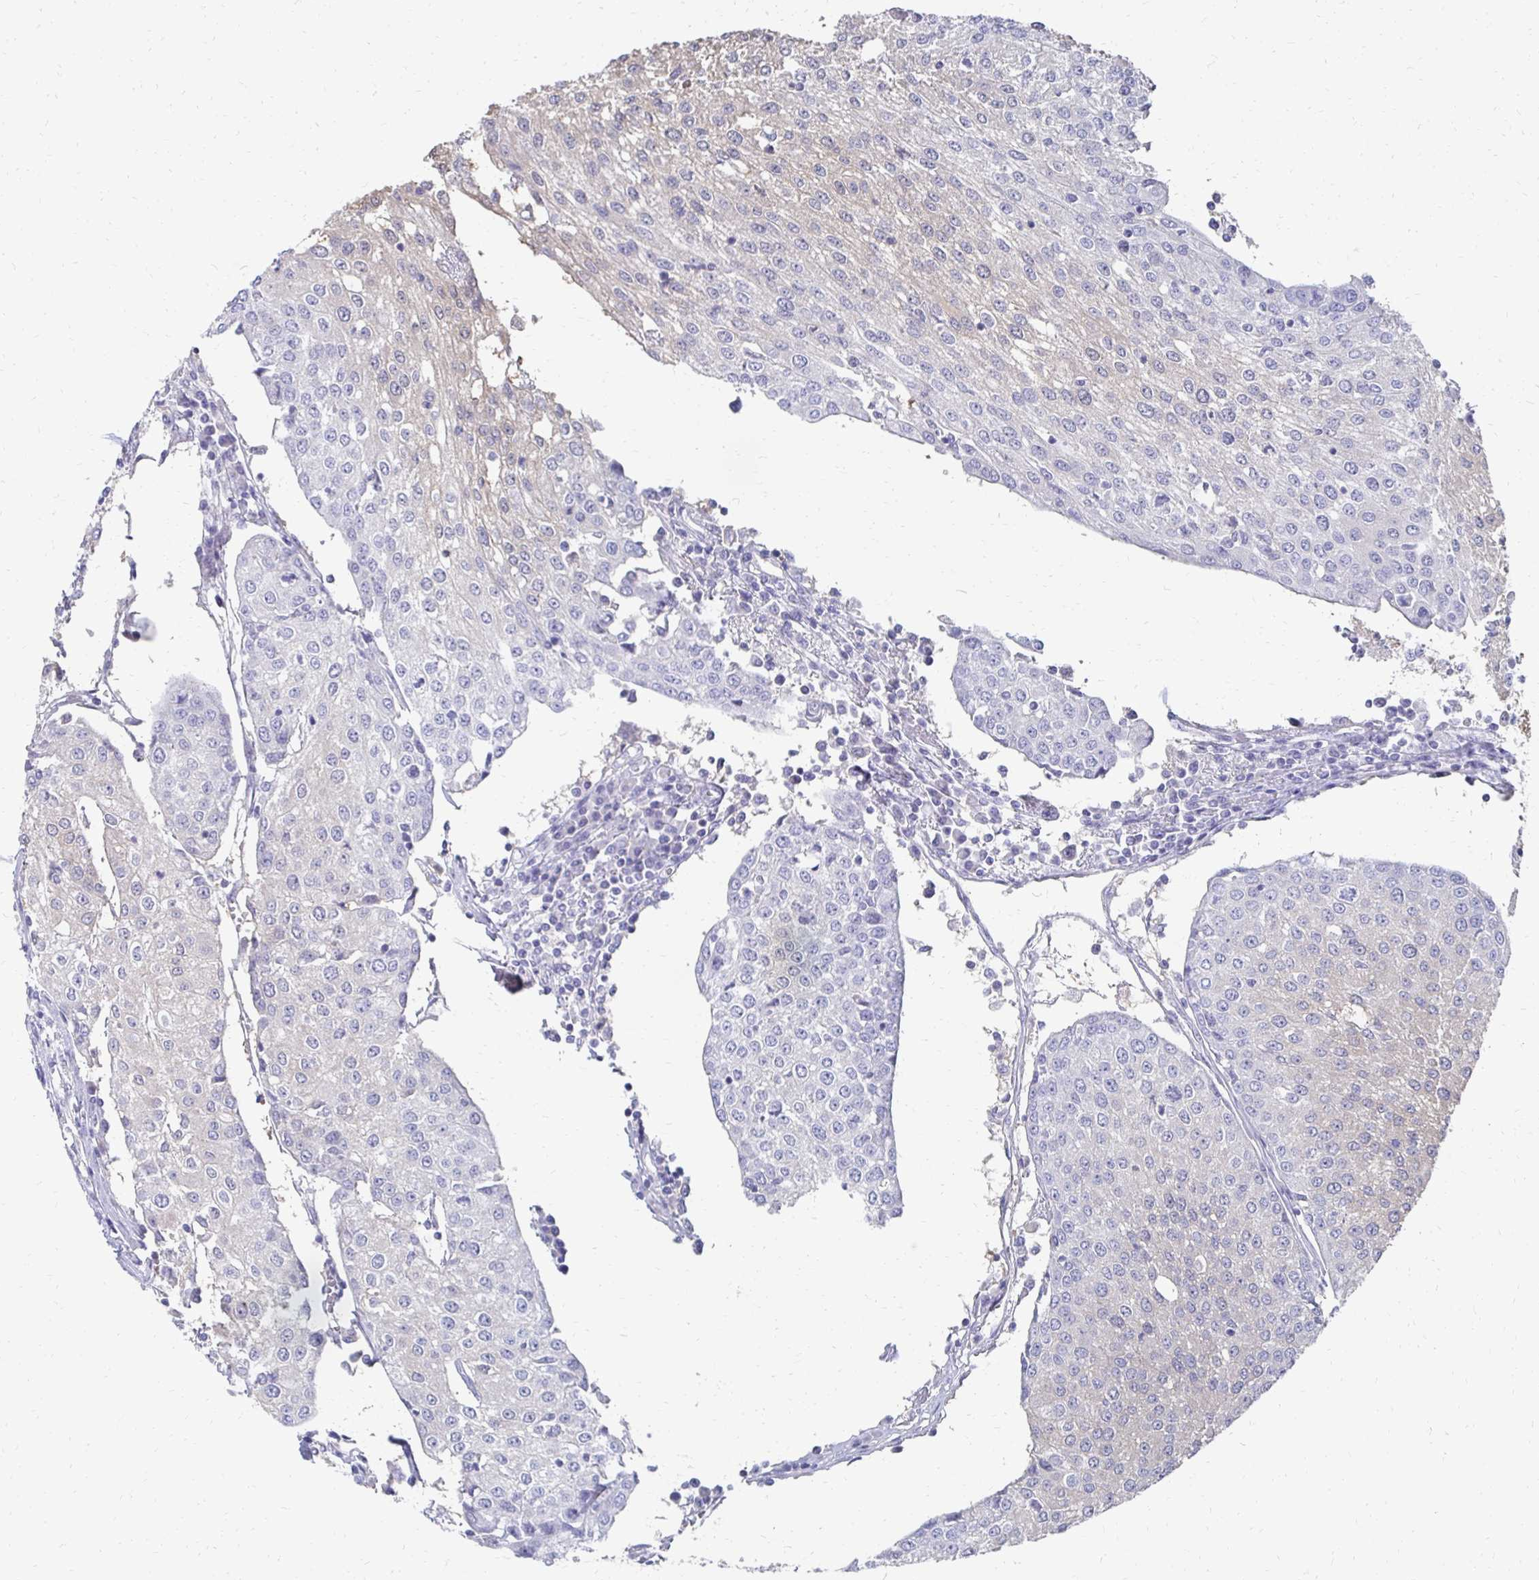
{"staining": {"intensity": "negative", "quantity": "none", "location": "none"}, "tissue": "urothelial cancer", "cell_type": "Tumor cells", "image_type": "cancer", "snomed": [{"axis": "morphology", "description": "Urothelial carcinoma, High grade"}, {"axis": "topography", "description": "Urinary bladder"}], "caption": "A photomicrograph of high-grade urothelial carcinoma stained for a protein reveals no brown staining in tumor cells. (DAB (3,3'-diaminobenzidine) IHC with hematoxylin counter stain).", "gene": "SYCP3", "patient": {"sex": "female", "age": 85}}